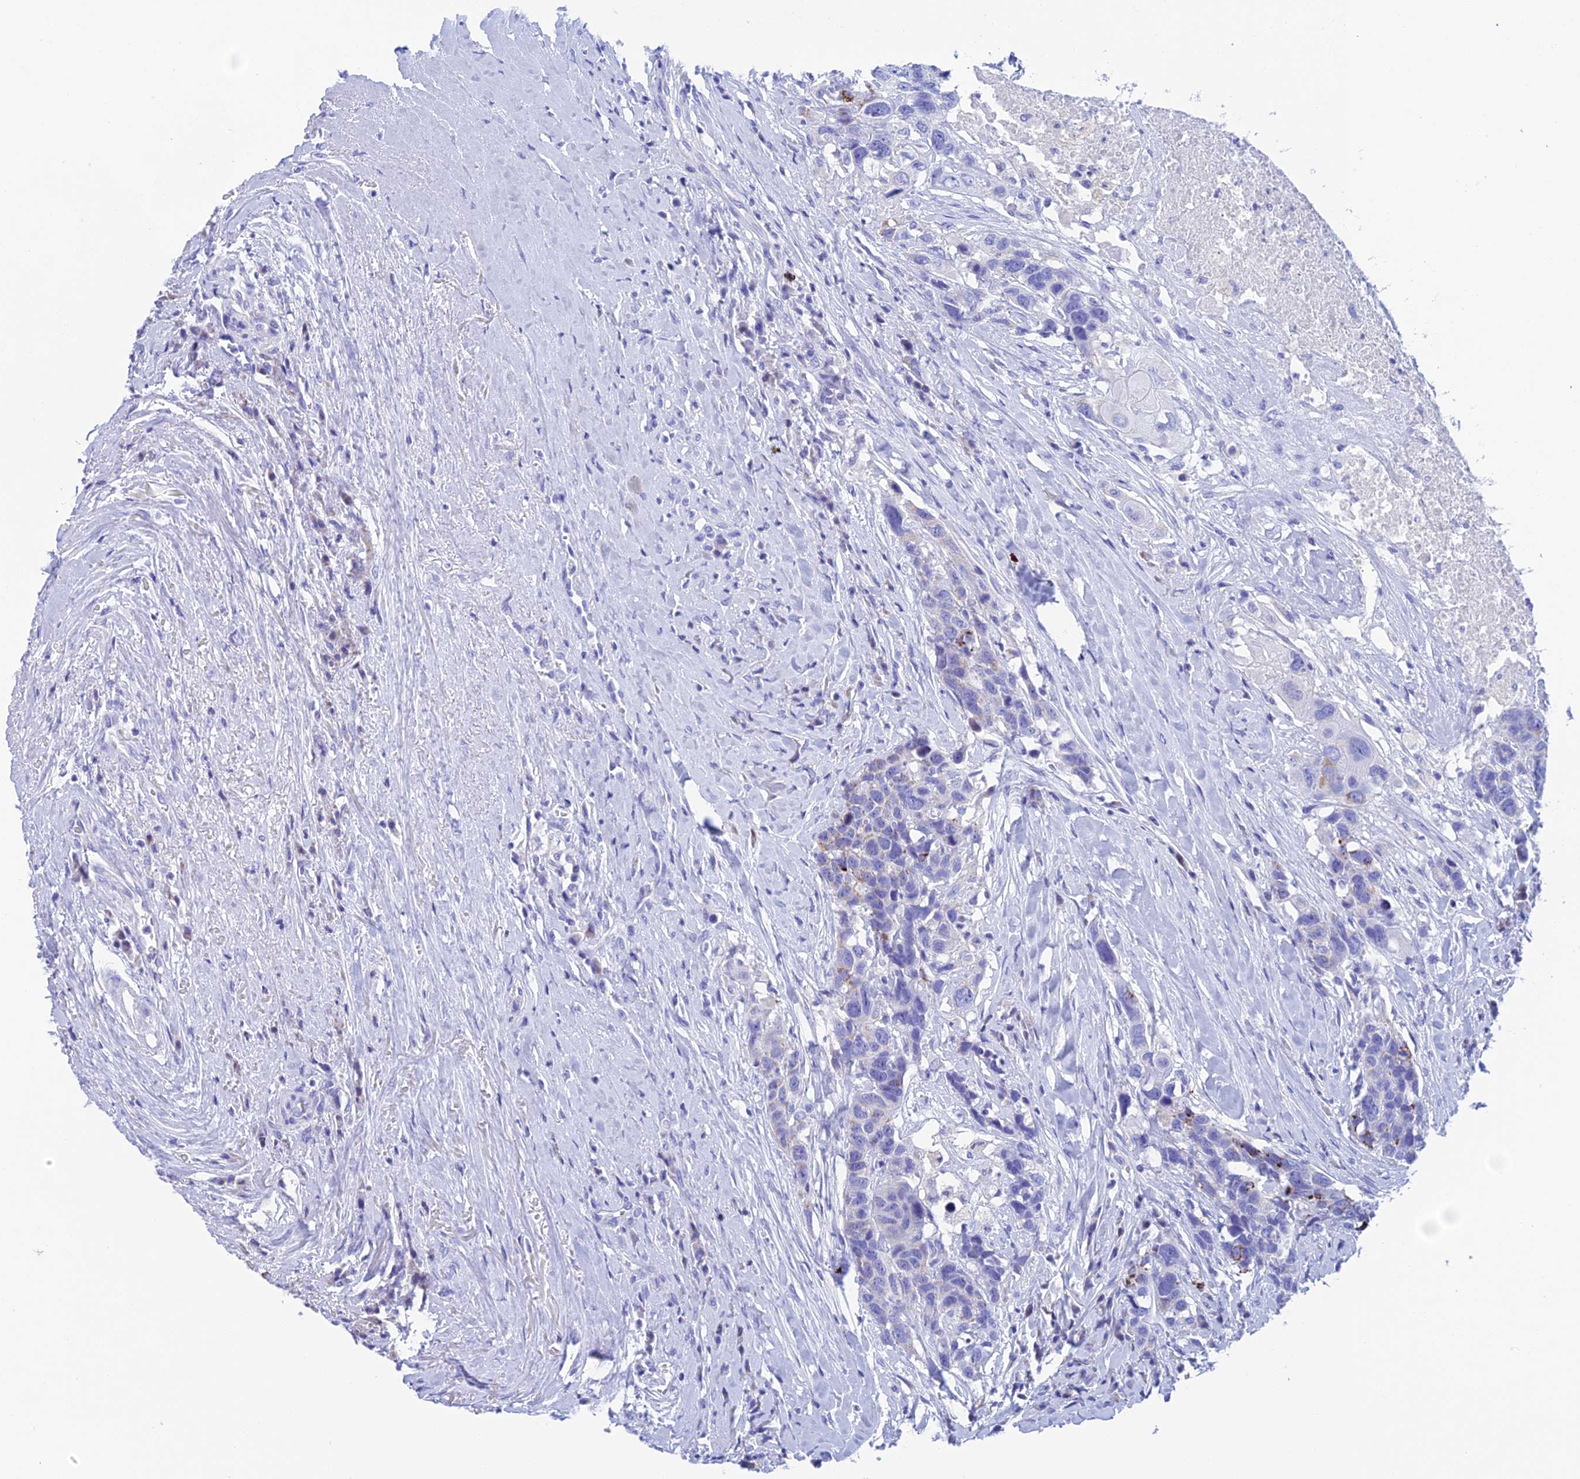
{"staining": {"intensity": "negative", "quantity": "none", "location": "none"}, "tissue": "head and neck cancer", "cell_type": "Tumor cells", "image_type": "cancer", "snomed": [{"axis": "morphology", "description": "Squamous cell carcinoma, NOS"}, {"axis": "topography", "description": "Head-Neck"}], "caption": "IHC photomicrograph of human squamous cell carcinoma (head and neck) stained for a protein (brown), which shows no positivity in tumor cells. (Stains: DAB (3,3'-diaminobenzidine) IHC with hematoxylin counter stain, Microscopy: brightfield microscopy at high magnification).", "gene": "NXPE4", "patient": {"sex": "male", "age": 66}}